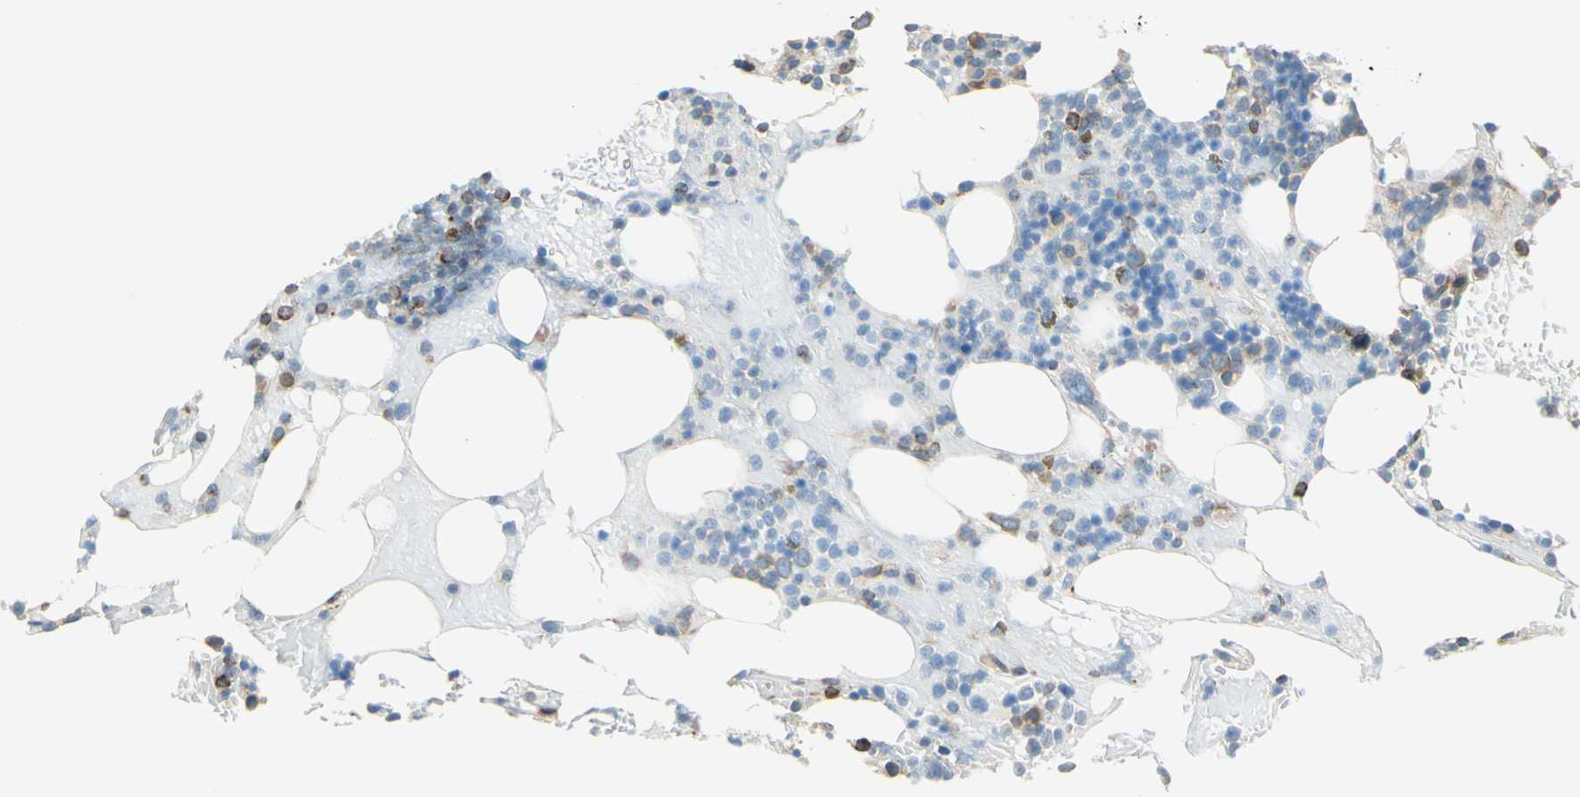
{"staining": {"intensity": "moderate", "quantity": "<25%", "location": "cytoplasmic/membranous"}, "tissue": "bone marrow", "cell_type": "Hematopoietic cells", "image_type": "normal", "snomed": [{"axis": "morphology", "description": "Normal tissue, NOS"}, {"axis": "morphology", "description": "Inflammation, NOS"}, {"axis": "topography", "description": "Bone marrow"}], "caption": "A brown stain highlights moderate cytoplasmic/membranous expression of a protein in hematopoietic cells of unremarkable bone marrow.", "gene": "TRAF2", "patient": {"sex": "female", "age": 54}}